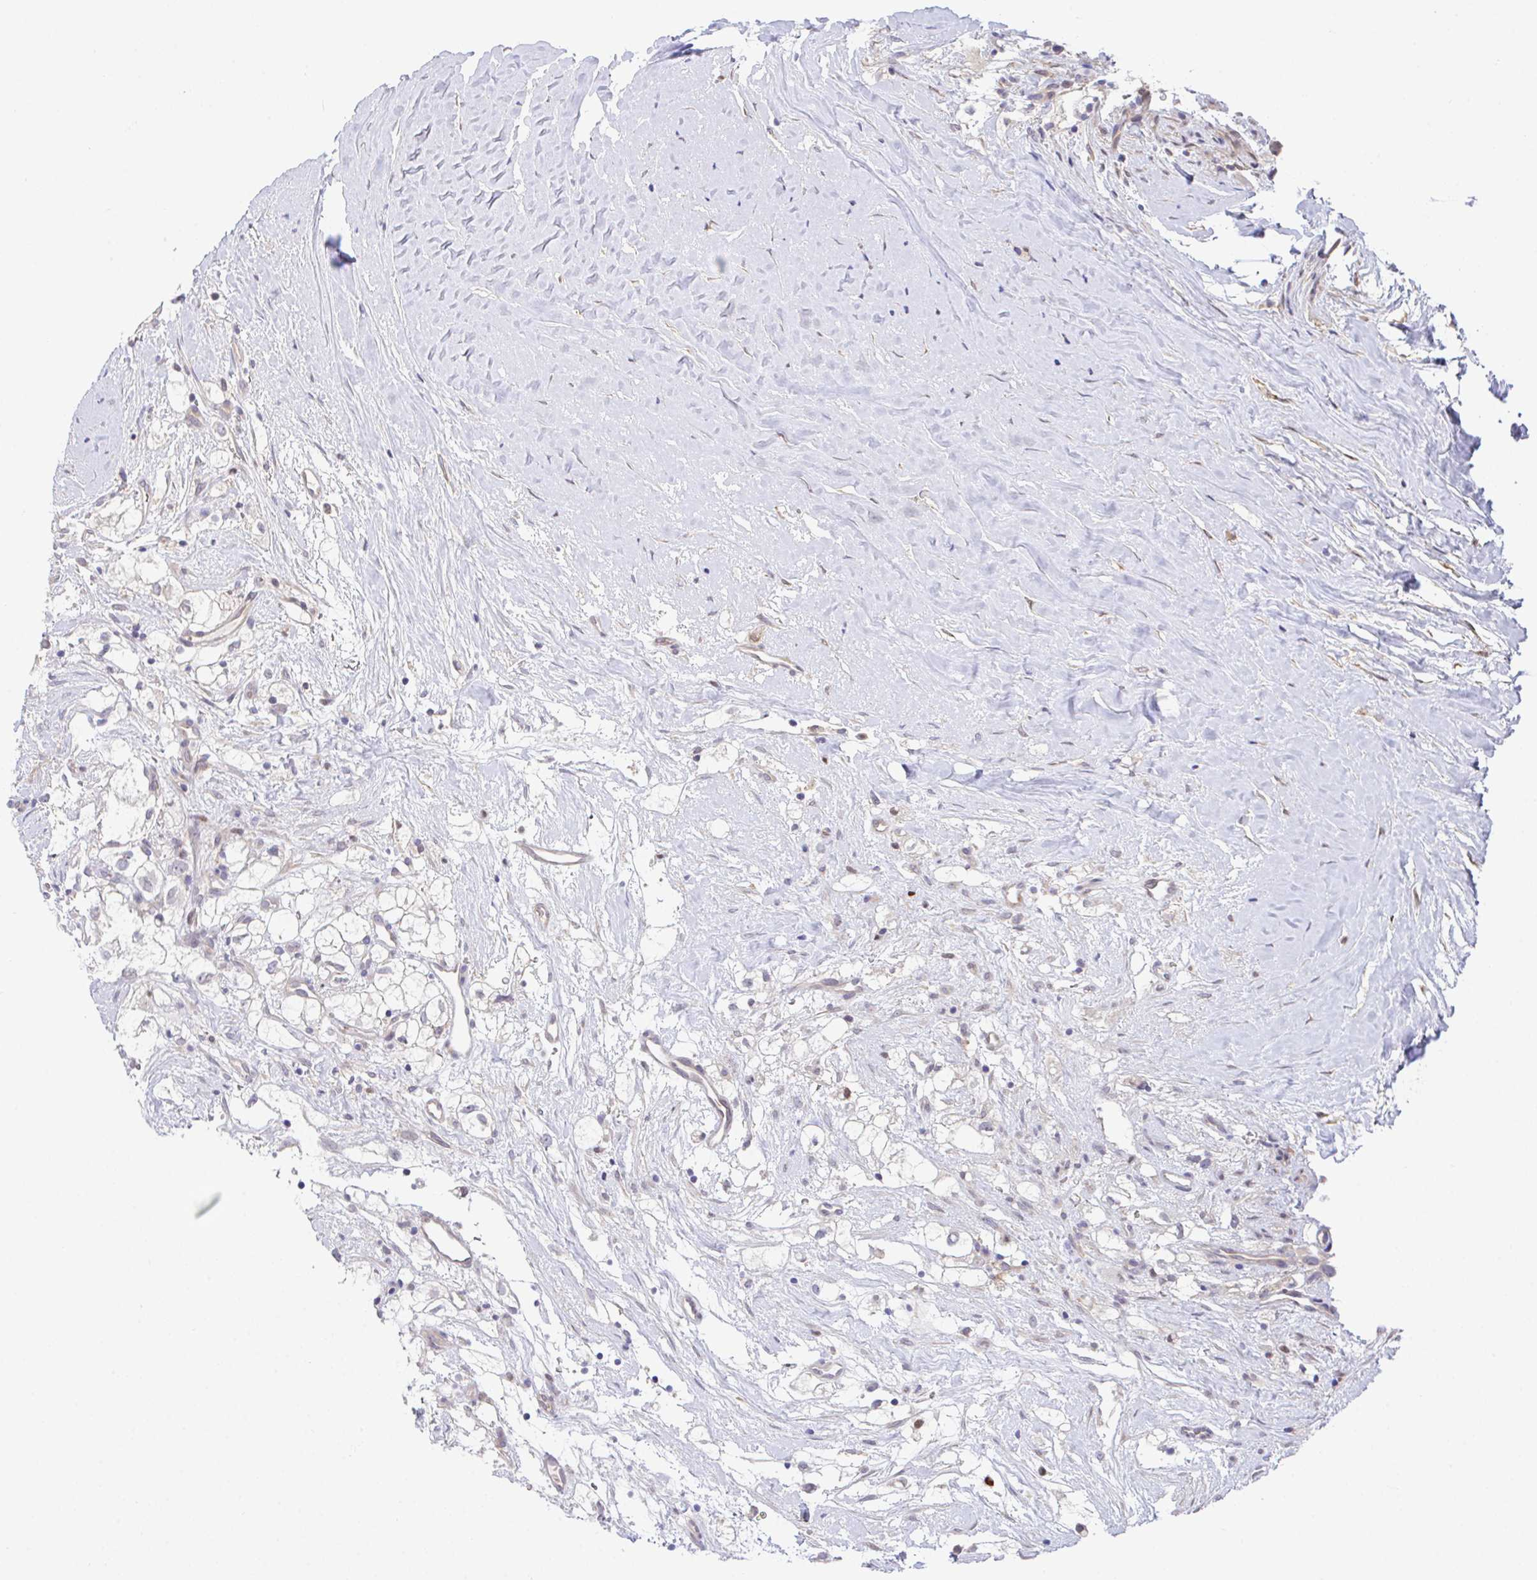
{"staining": {"intensity": "negative", "quantity": "none", "location": "none"}, "tissue": "renal cancer", "cell_type": "Tumor cells", "image_type": "cancer", "snomed": [{"axis": "morphology", "description": "Adenocarcinoma, NOS"}, {"axis": "topography", "description": "Kidney"}], "caption": "Tumor cells are negative for protein expression in human adenocarcinoma (renal).", "gene": "ZBED3", "patient": {"sex": "male", "age": 59}}